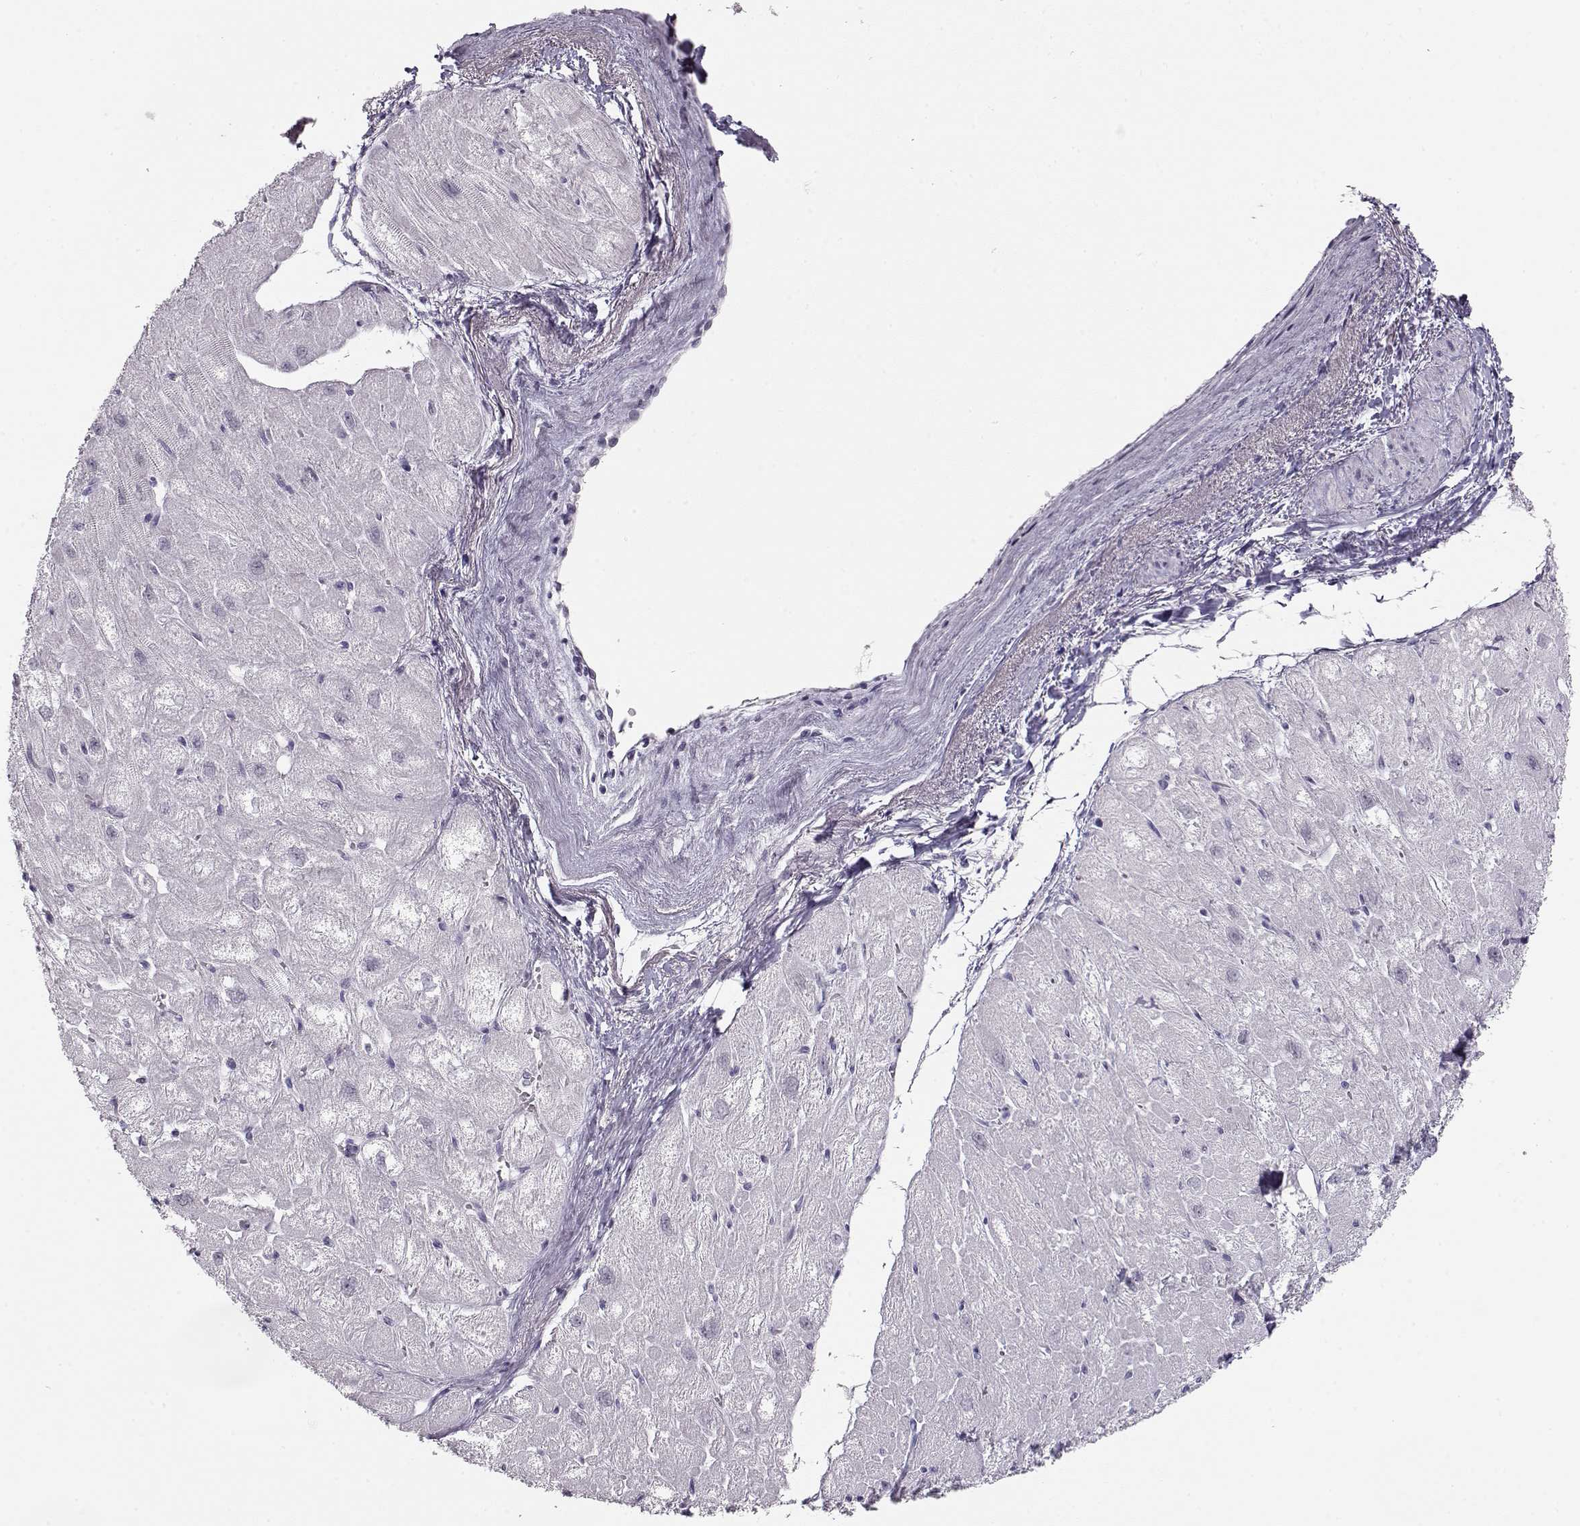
{"staining": {"intensity": "negative", "quantity": "none", "location": "none"}, "tissue": "heart muscle", "cell_type": "Cardiomyocytes", "image_type": "normal", "snomed": [{"axis": "morphology", "description": "Normal tissue, NOS"}, {"axis": "topography", "description": "Heart"}], "caption": "A high-resolution photomicrograph shows immunohistochemistry (IHC) staining of normal heart muscle, which demonstrates no significant staining in cardiomyocytes. (Brightfield microscopy of DAB immunohistochemistry (IHC) at high magnification).", "gene": "IMPG1", "patient": {"sex": "male", "age": 61}}